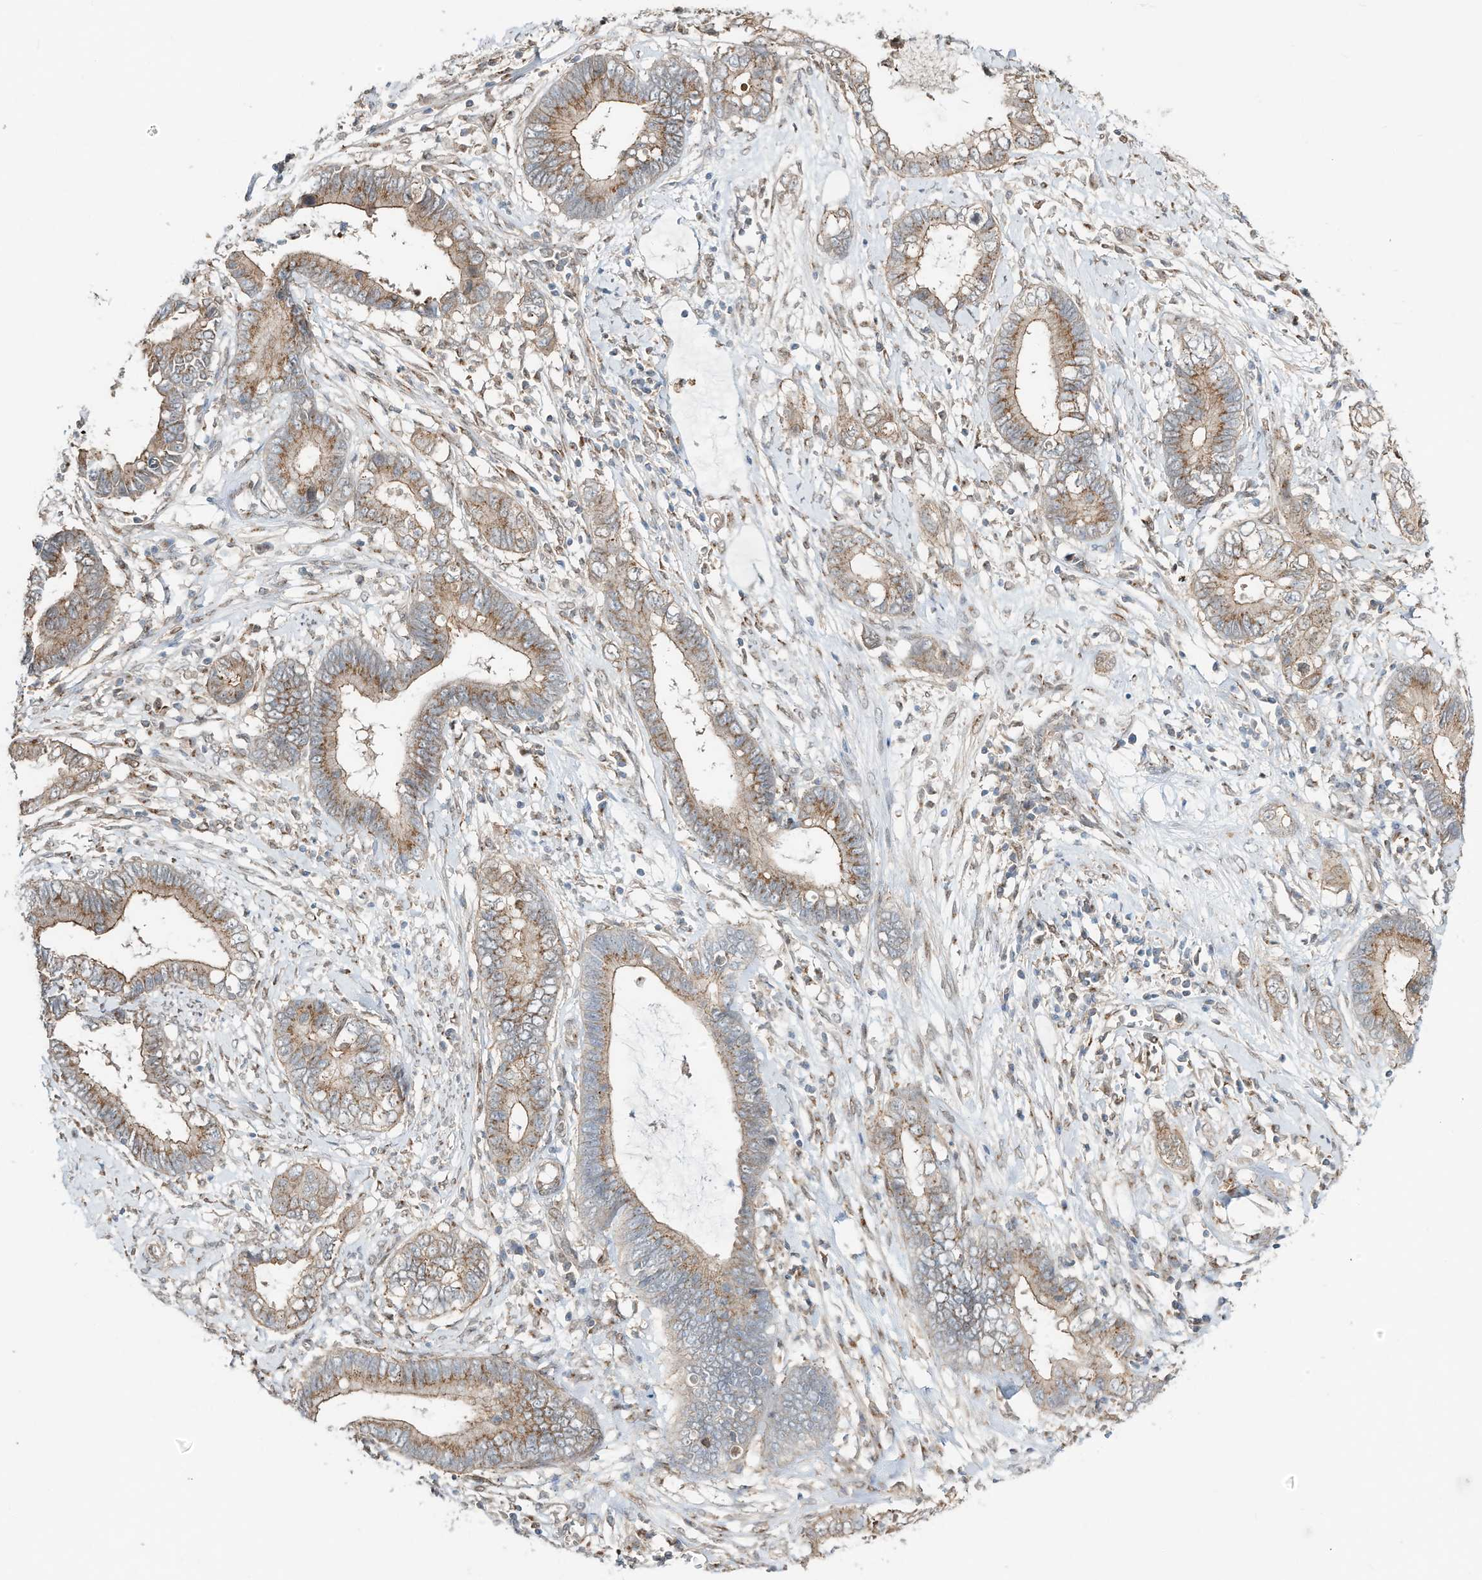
{"staining": {"intensity": "moderate", "quantity": ">75%", "location": "cytoplasmic/membranous"}, "tissue": "cervical cancer", "cell_type": "Tumor cells", "image_type": "cancer", "snomed": [{"axis": "morphology", "description": "Adenocarcinoma, NOS"}, {"axis": "topography", "description": "Cervix"}], "caption": "The photomicrograph displays staining of cervical cancer, revealing moderate cytoplasmic/membranous protein positivity (brown color) within tumor cells.", "gene": "CUX1", "patient": {"sex": "female", "age": 44}}